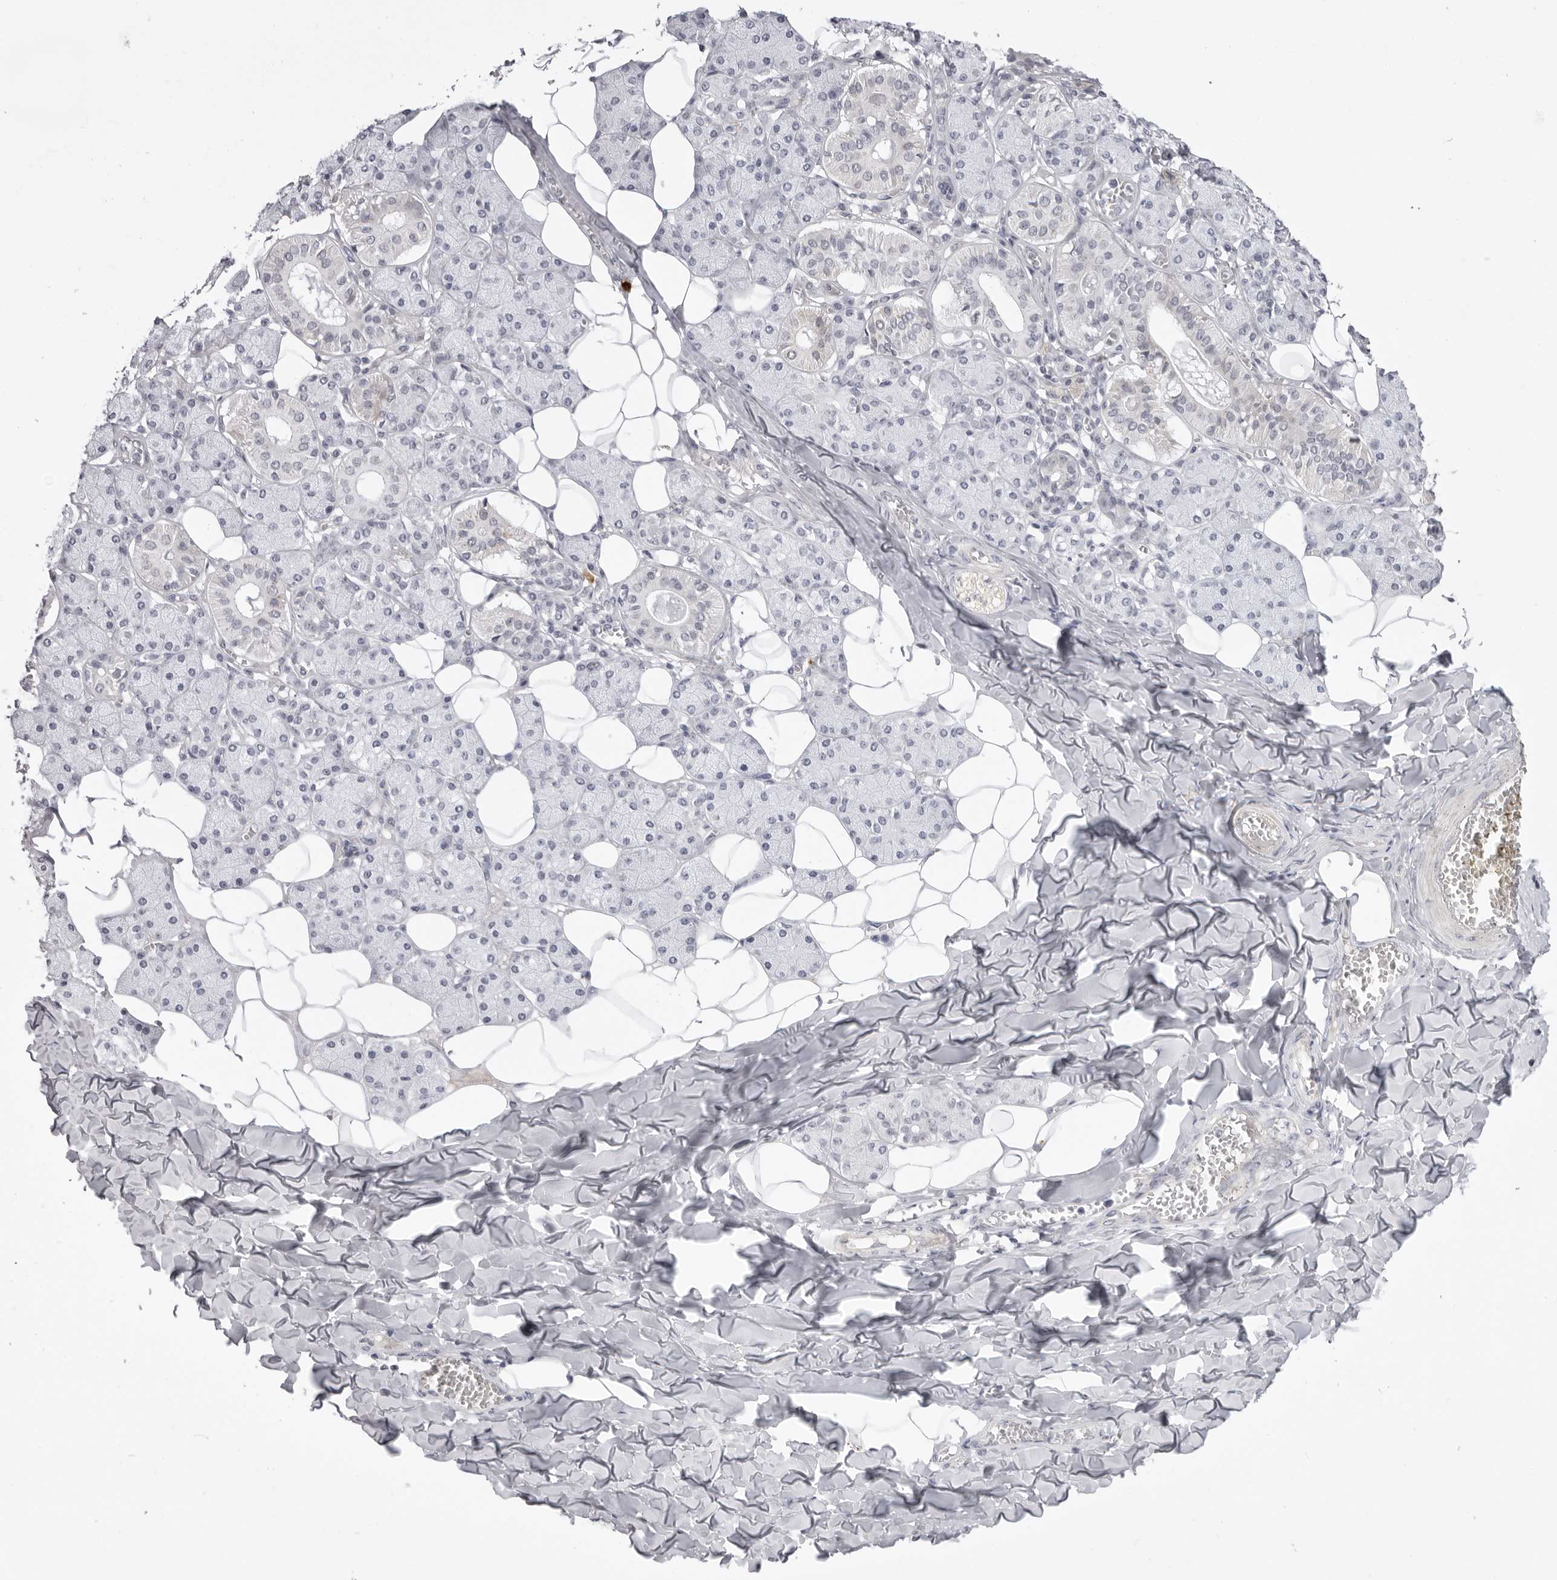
{"staining": {"intensity": "moderate", "quantity": "<25%", "location": "cytoplasmic/membranous"}, "tissue": "salivary gland", "cell_type": "Glandular cells", "image_type": "normal", "snomed": [{"axis": "morphology", "description": "Normal tissue, NOS"}, {"axis": "topography", "description": "Salivary gland"}], "caption": "The micrograph exhibits staining of benign salivary gland, revealing moderate cytoplasmic/membranous protein expression (brown color) within glandular cells. (Stains: DAB in brown, nuclei in blue, Microscopy: brightfield microscopy at high magnification).", "gene": "SUGCT", "patient": {"sex": "female", "age": 33}}